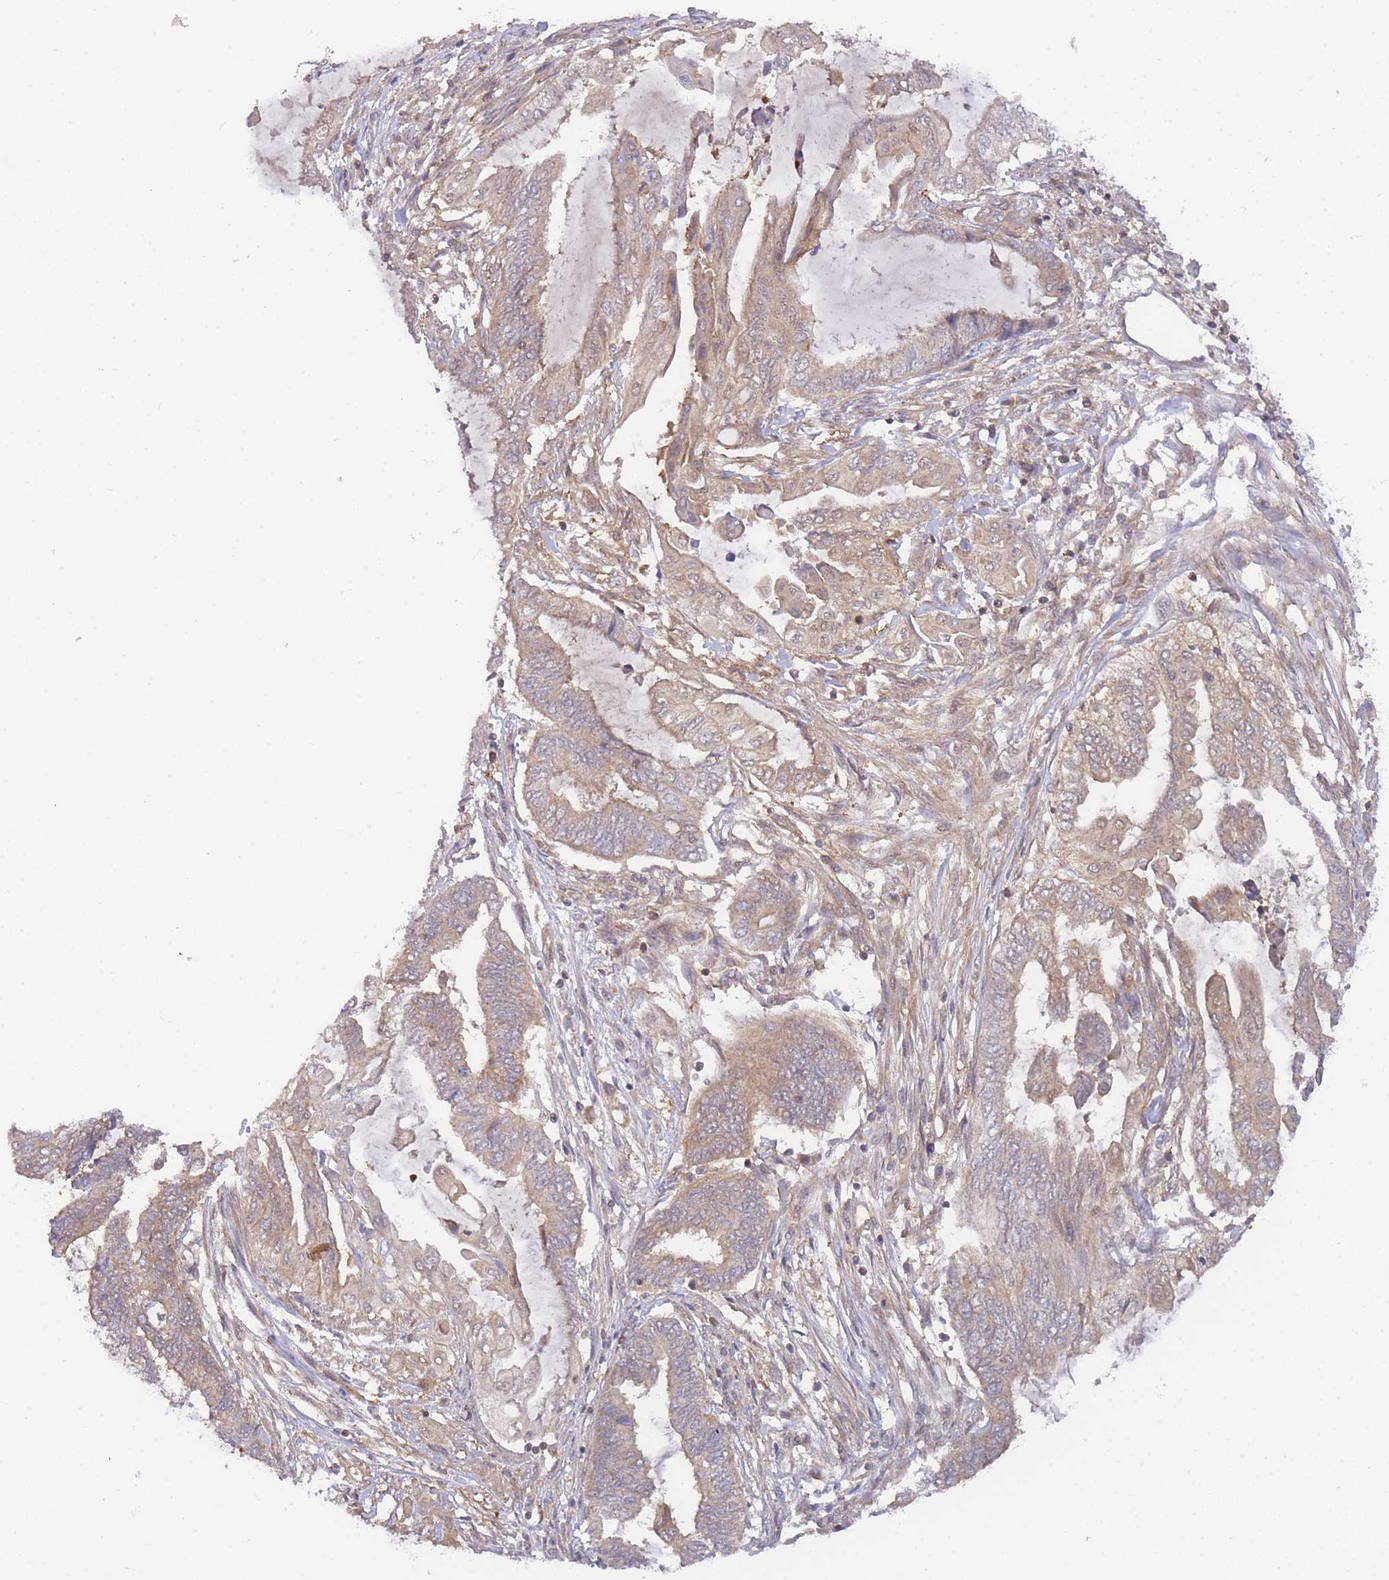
{"staining": {"intensity": "weak", "quantity": ">75%", "location": "cytoplasmic/membranous"}, "tissue": "endometrial cancer", "cell_type": "Tumor cells", "image_type": "cancer", "snomed": [{"axis": "morphology", "description": "Adenocarcinoma, NOS"}, {"axis": "topography", "description": "Uterus"}, {"axis": "topography", "description": "Endometrium"}], "caption": "Protein expression analysis of human endometrial cancer reveals weak cytoplasmic/membranous expression in approximately >75% of tumor cells.", "gene": "KIAA1191", "patient": {"sex": "female", "age": 70}}